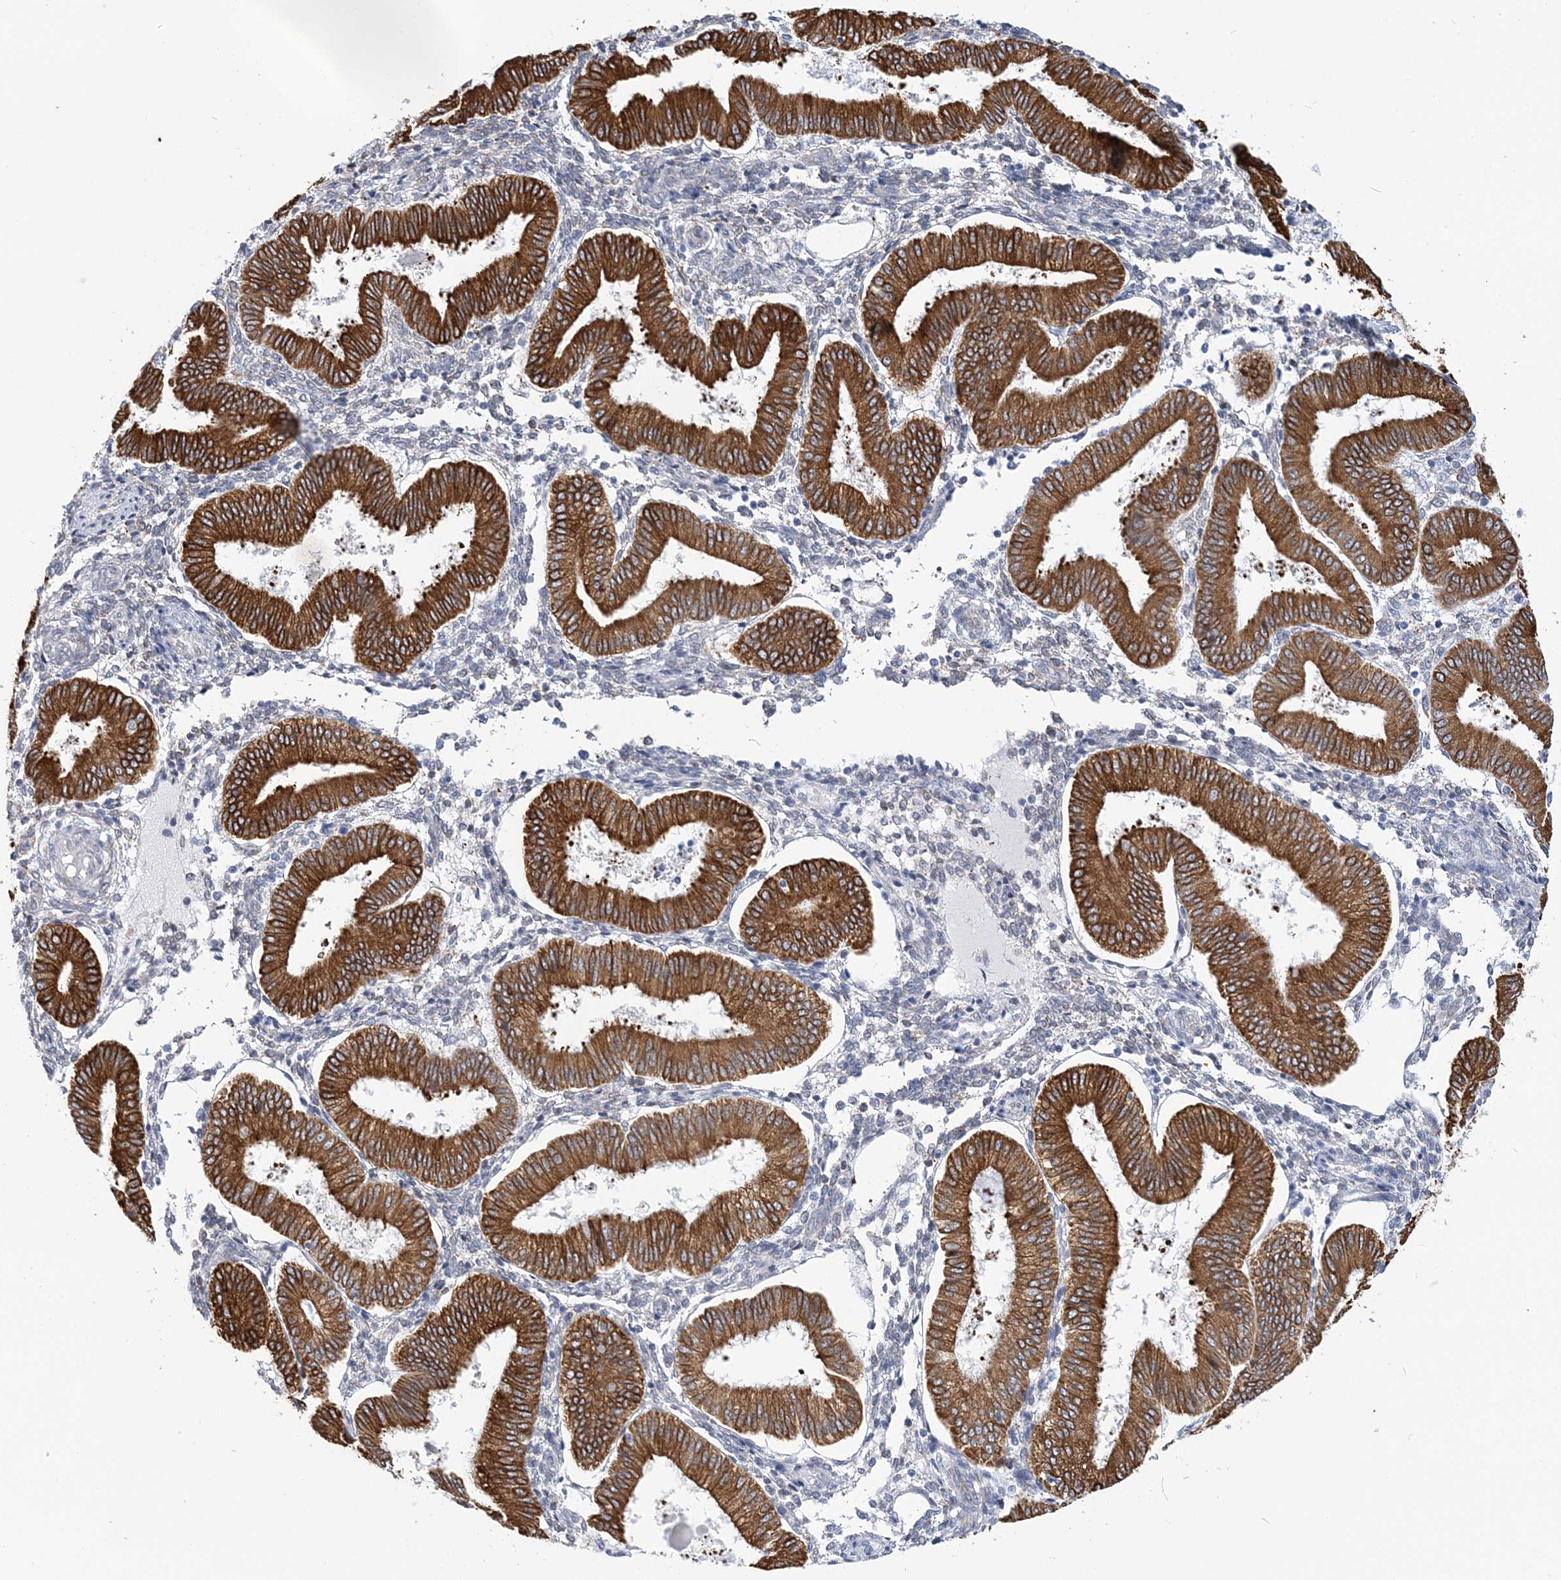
{"staining": {"intensity": "negative", "quantity": "none", "location": "none"}, "tissue": "endometrium", "cell_type": "Cells in endometrial stroma", "image_type": "normal", "snomed": [{"axis": "morphology", "description": "Normal tissue, NOS"}, {"axis": "topography", "description": "Endometrium"}], "caption": "This image is of unremarkable endometrium stained with immunohistochemistry to label a protein in brown with the nuclei are counter-stained blue. There is no positivity in cells in endometrial stroma.", "gene": "PLEKHG4B", "patient": {"sex": "female", "age": 39}}